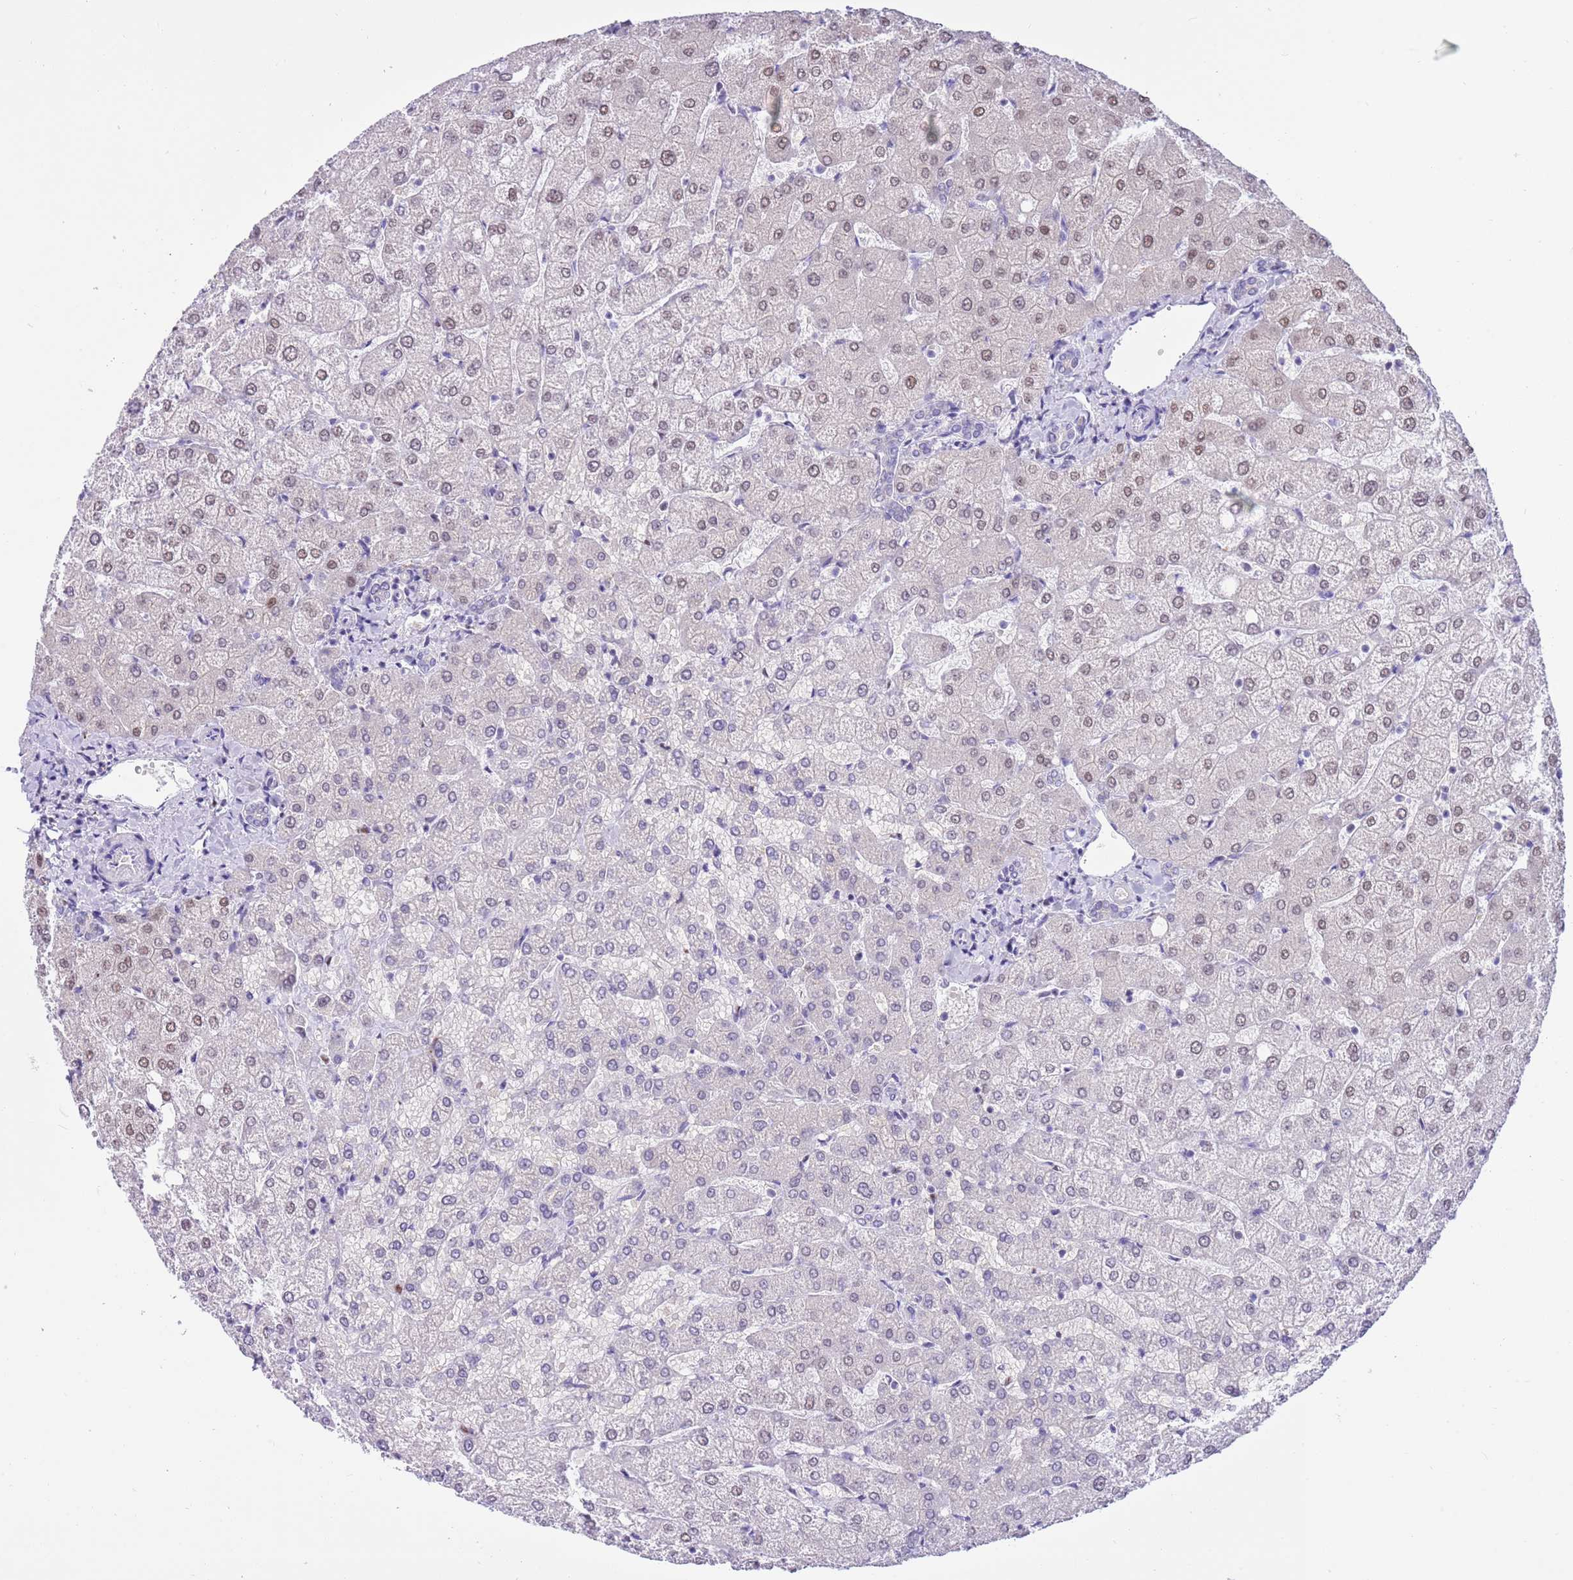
{"staining": {"intensity": "negative", "quantity": "none", "location": "none"}, "tissue": "liver", "cell_type": "Cholangiocytes", "image_type": "normal", "snomed": [{"axis": "morphology", "description": "Normal tissue, NOS"}, {"axis": "topography", "description": "Liver"}], "caption": "Immunohistochemistry (IHC) of normal liver reveals no expression in cholangiocytes. (DAB (3,3'-diaminobenzidine) immunohistochemistry, high magnification).", "gene": "DDI2", "patient": {"sex": "female", "age": 54}}